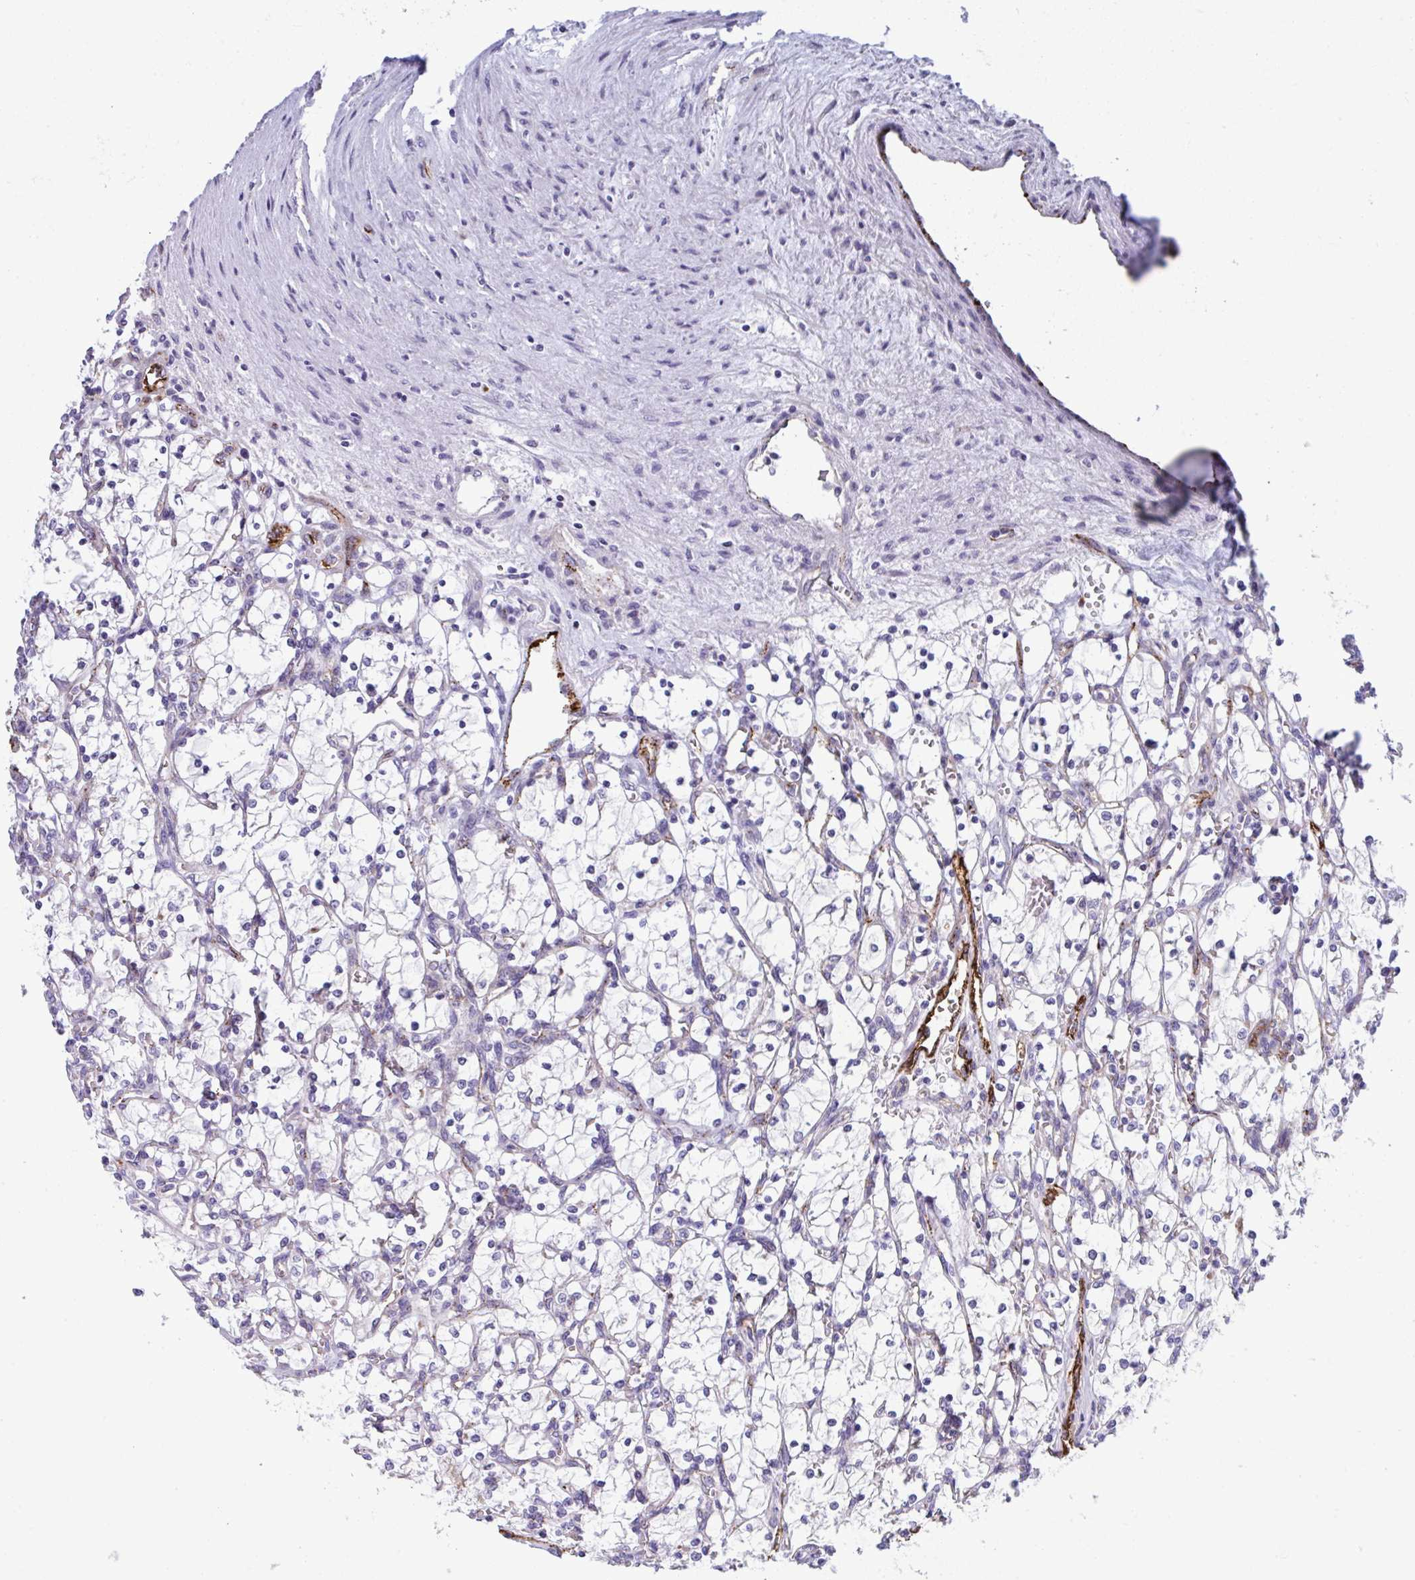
{"staining": {"intensity": "negative", "quantity": "none", "location": "none"}, "tissue": "renal cancer", "cell_type": "Tumor cells", "image_type": "cancer", "snomed": [{"axis": "morphology", "description": "Adenocarcinoma, NOS"}, {"axis": "topography", "description": "Kidney"}], "caption": "Human adenocarcinoma (renal) stained for a protein using immunohistochemistry (IHC) demonstrates no expression in tumor cells.", "gene": "TOR1AIP2", "patient": {"sex": "female", "age": 69}}